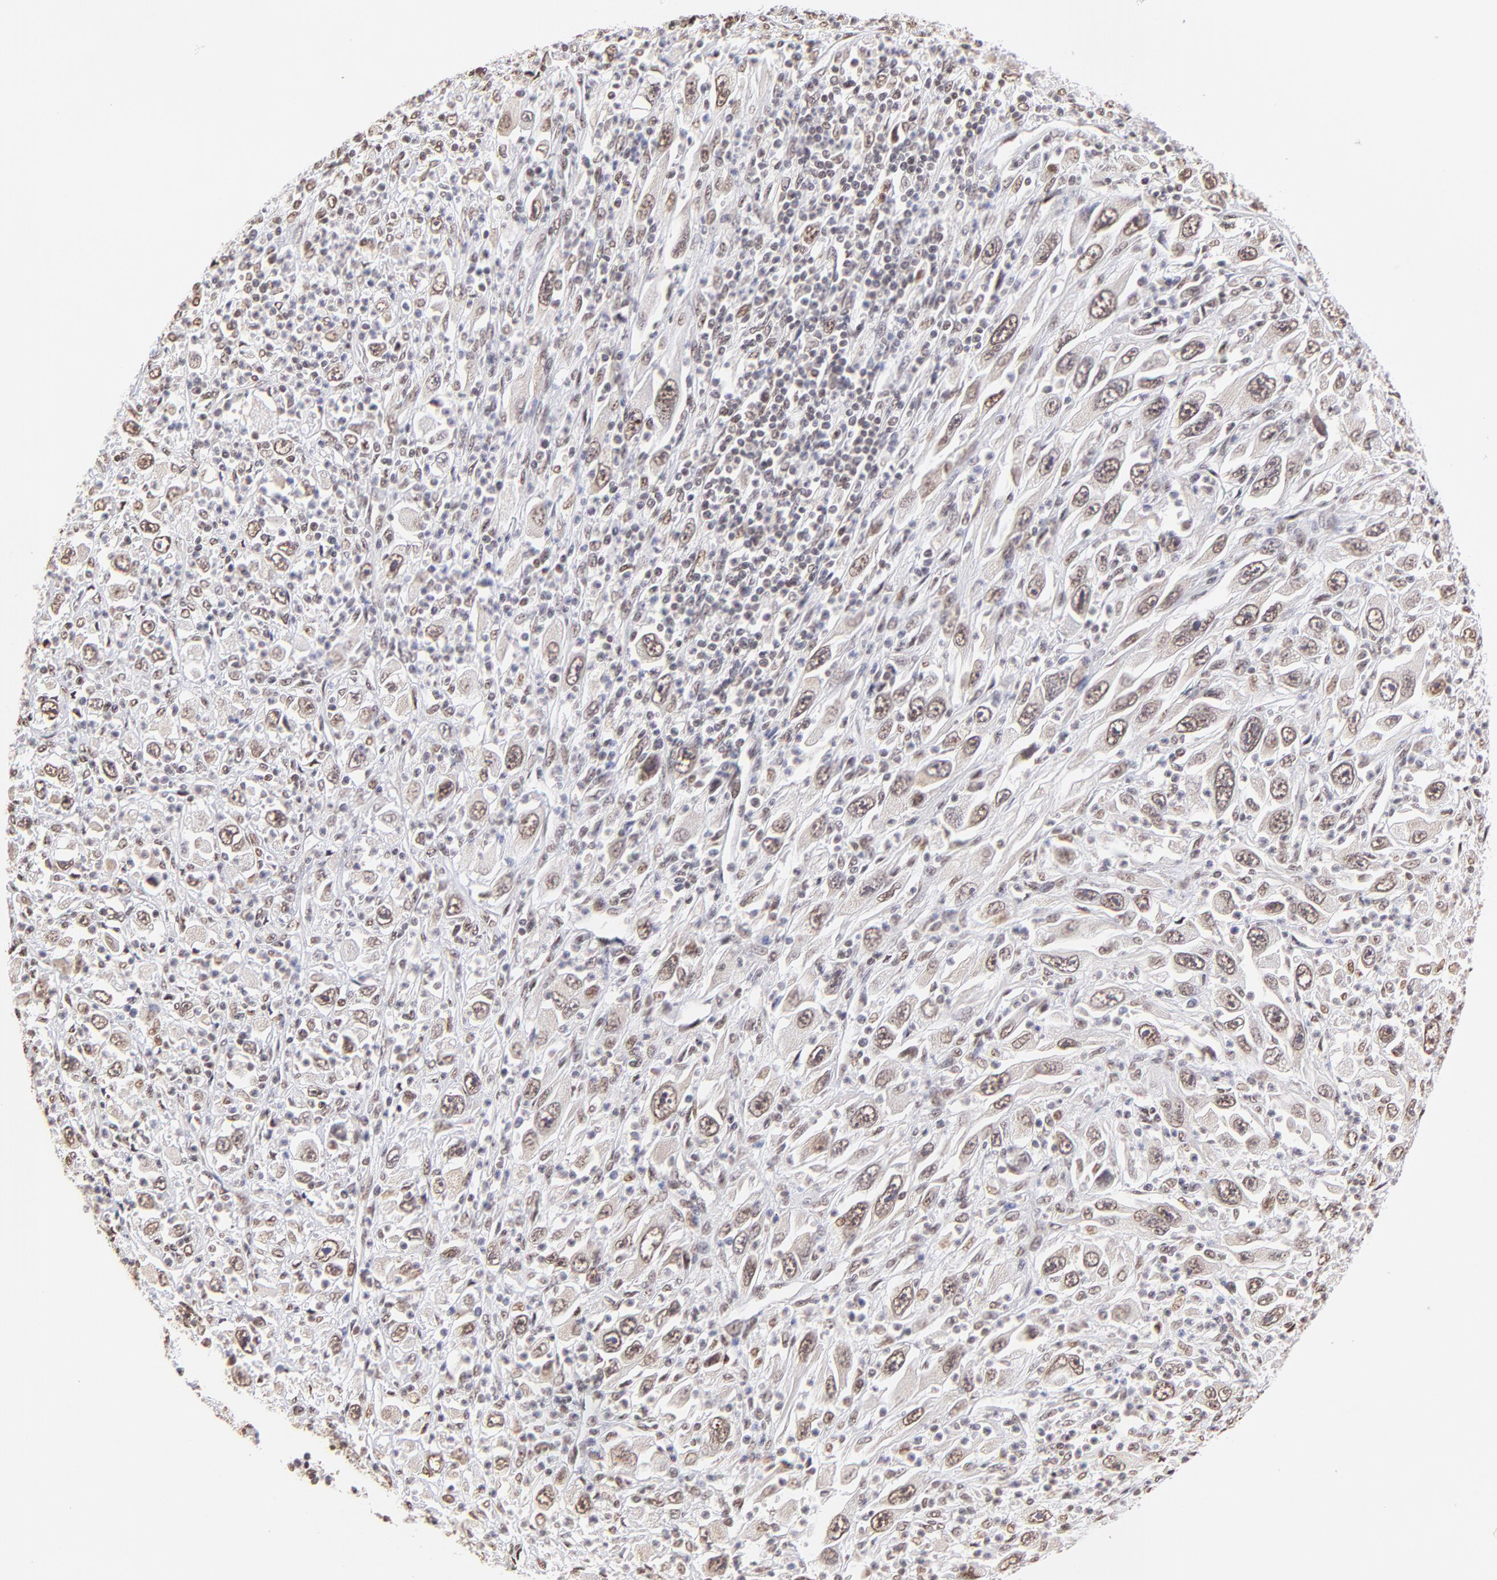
{"staining": {"intensity": "weak", "quantity": "25%-75%", "location": "nuclear"}, "tissue": "melanoma", "cell_type": "Tumor cells", "image_type": "cancer", "snomed": [{"axis": "morphology", "description": "Malignant melanoma, Metastatic site"}, {"axis": "topography", "description": "Skin"}], "caption": "Protein analysis of melanoma tissue exhibits weak nuclear positivity in approximately 25%-75% of tumor cells.", "gene": "ZNF670", "patient": {"sex": "female", "age": 56}}